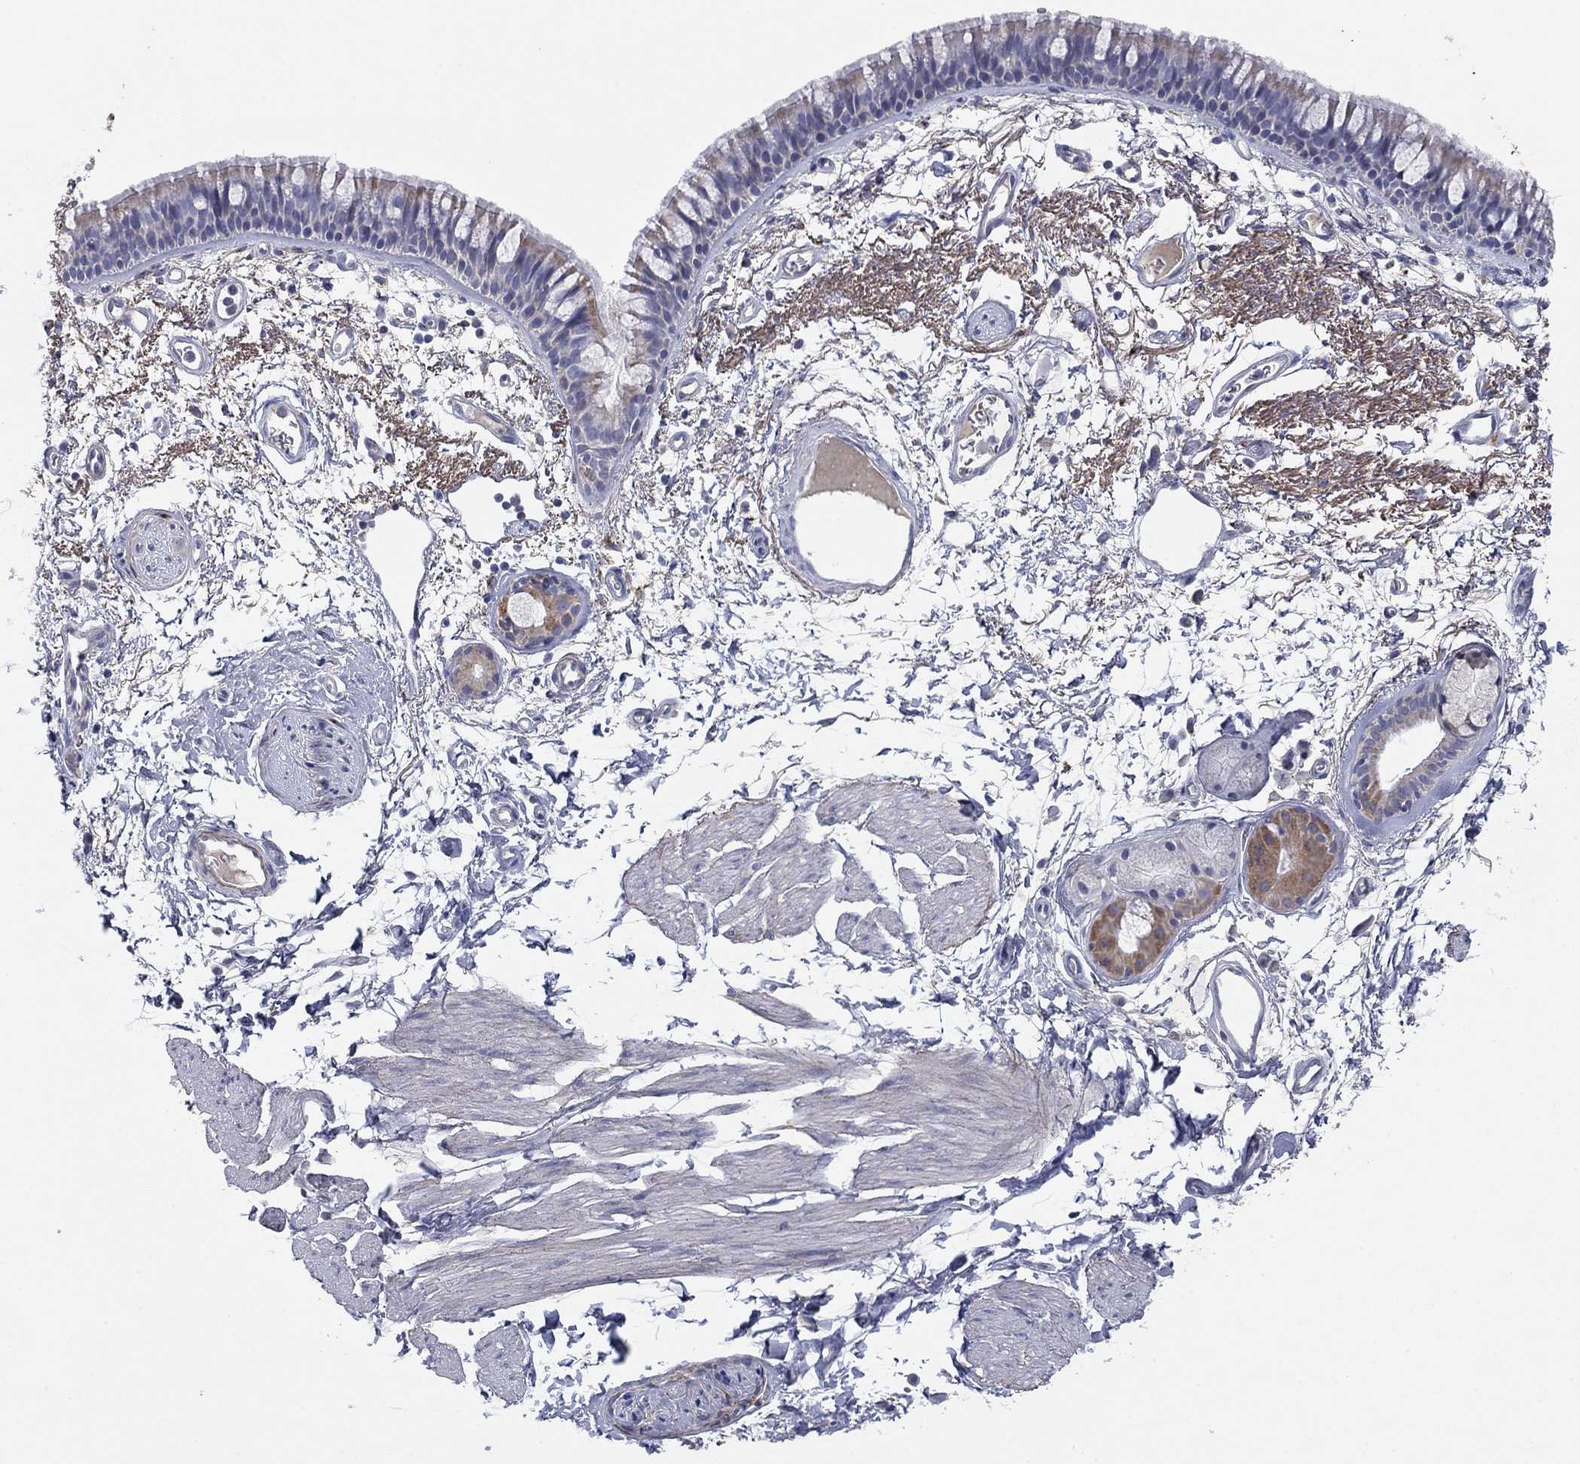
{"staining": {"intensity": "weak", "quantity": "<25%", "location": "cytoplasmic/membranous"}, "tissue": "bronchus", "cell_type": "Respiratory epithelial cells", "image_type": "normal", "snomed": [{"axis": "morphology", "description": "Normal tissue, NOS"}, {"axis": "topography", "description": "Cartilage tissue"}, {"axis": "topography", "description": "Bronchus"}], "caption": "This is an immunohistochemistry image of normal human bronchus. There is no positivity in respiratory epithelial cells.", "gene": "PTGDS", "patient": {"sex": "male", "age": 66}}